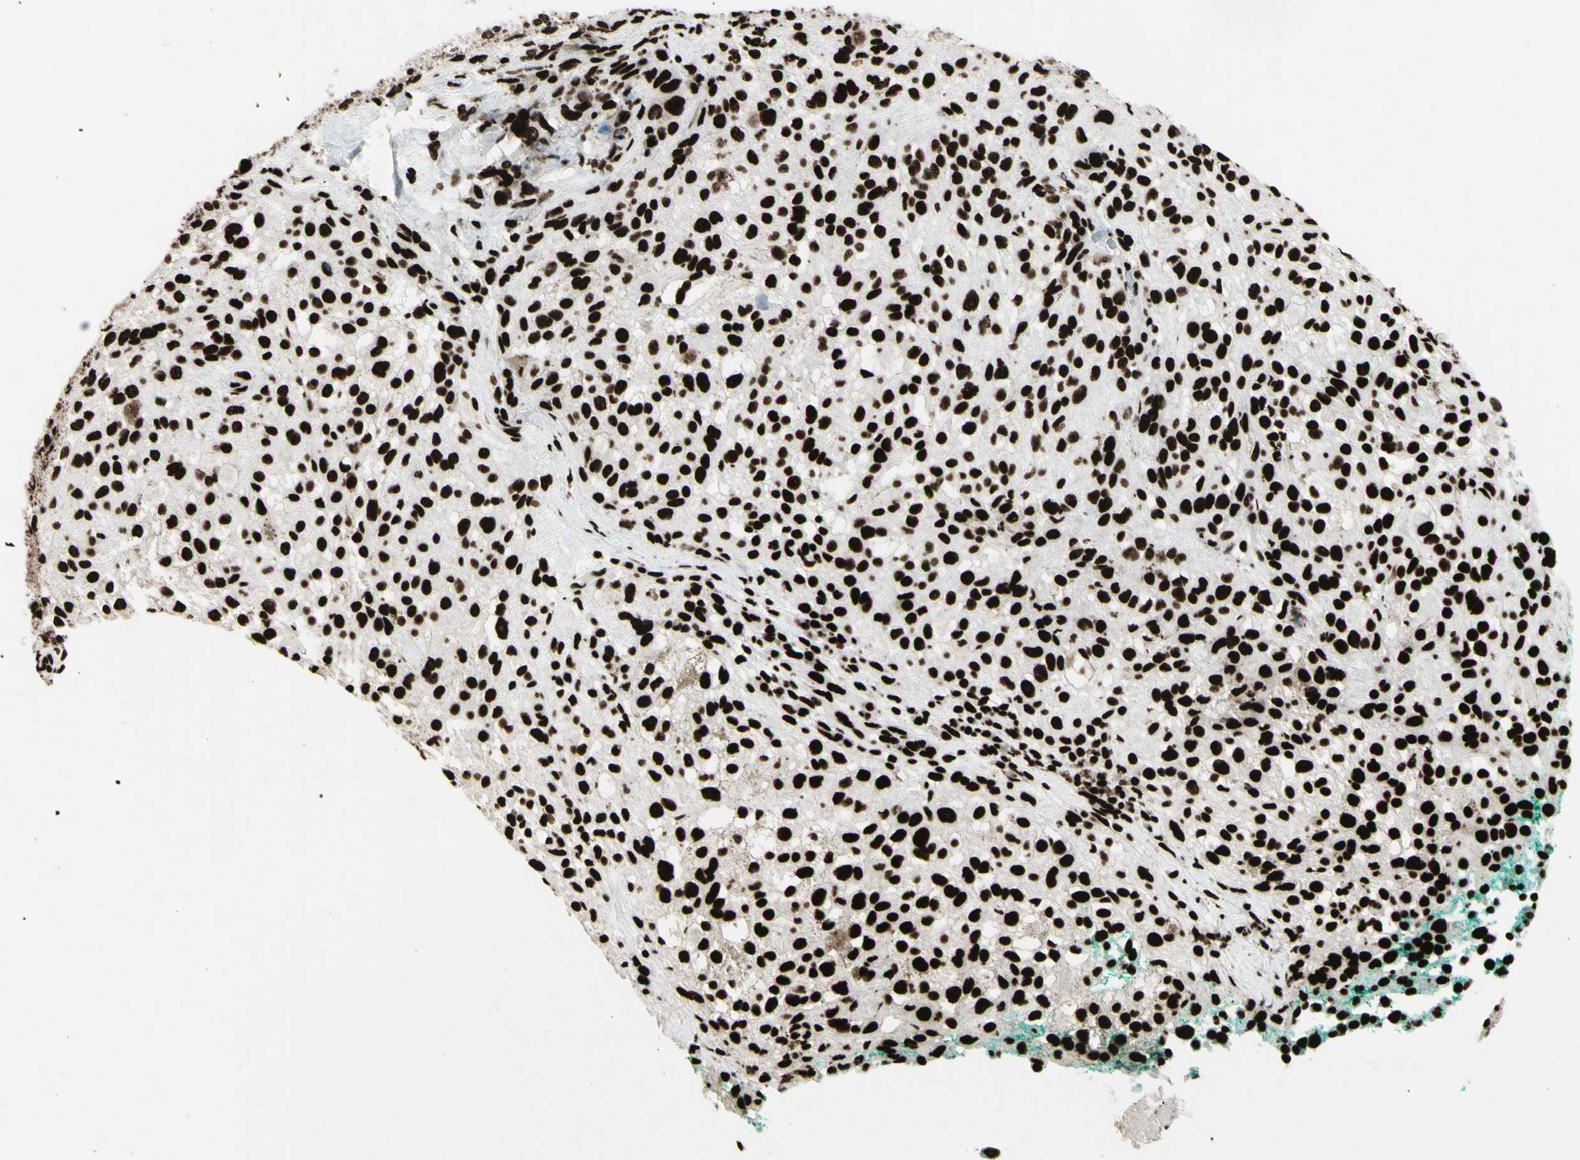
{"staining": {"intensity": "strong", "quantity": ">75%", "location": "nuclear"}, "tissue": "melanoma", "cell_type": "Tumor cells", "image_type": "cancer", "snomed": [{"axis": "morphology", "description": "Necrosis, NOS"}, {"axis": "morphology", "description": "Malignant melanoma, NOS"}, {"axis": "topography", "description": "Skin"}], "caption": "The immunohistochemical stain shows strong nuclear staining in tumor cells of malignant melanoma tissue.", "gene": "U2AF2", "patient": {"sex": "female", "age": 87}}